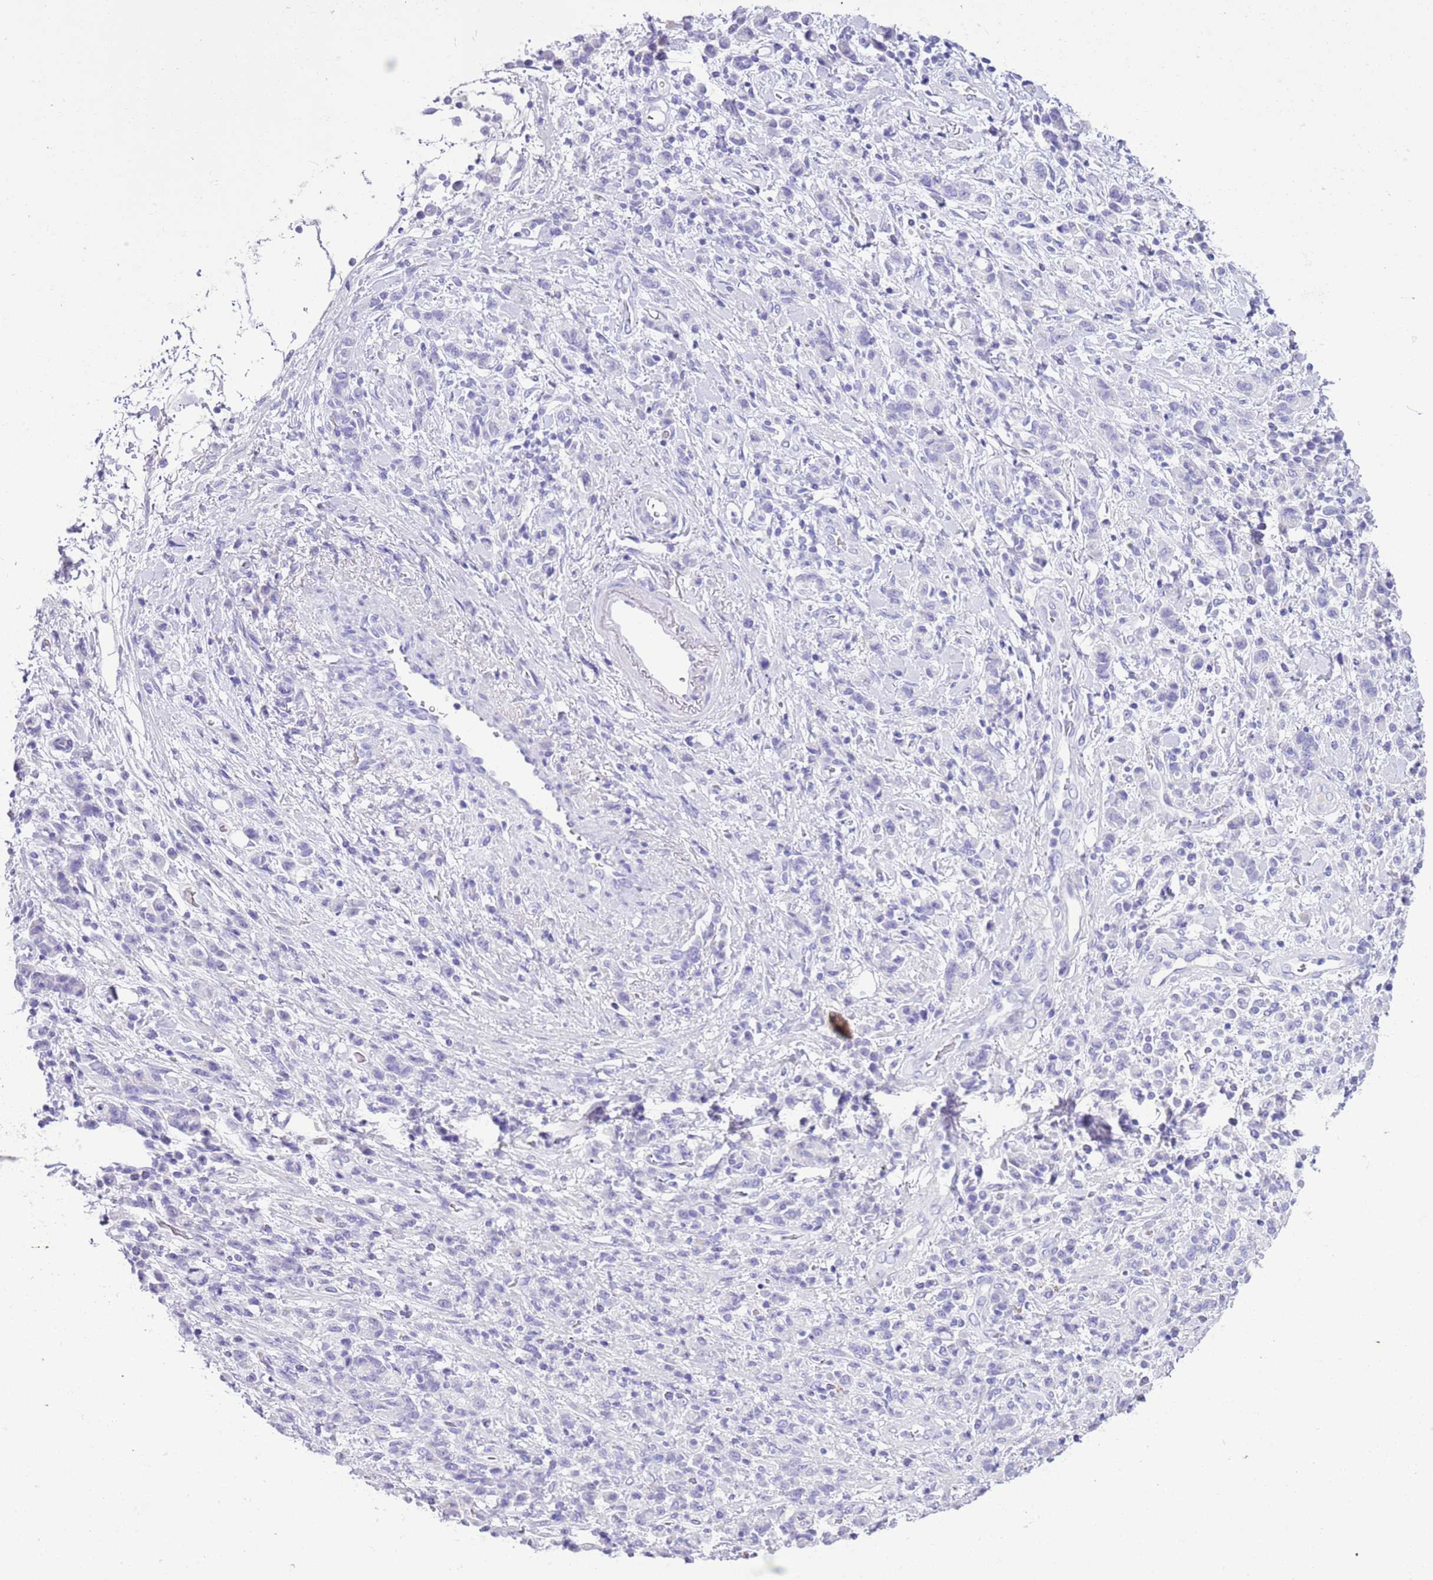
{"staining": {"intensity": "negative", "quantity": "none", "location": "none"}, "tissue": "stomach cancer", "cell_type": "Tumor cells", "image_type": "cancer", "snomed": [{"axis": "morphology", "description": "Adenocarcinoma, NOS"}, {"axis": "topography", "description": "Stomach"}], "caption": "Micrograph shows no protein positivity in tumor cells of stomach adenocarcinoma tissue.", "gene": "TBC1D10B", "patient": {"sex": "male", "age": 77}}